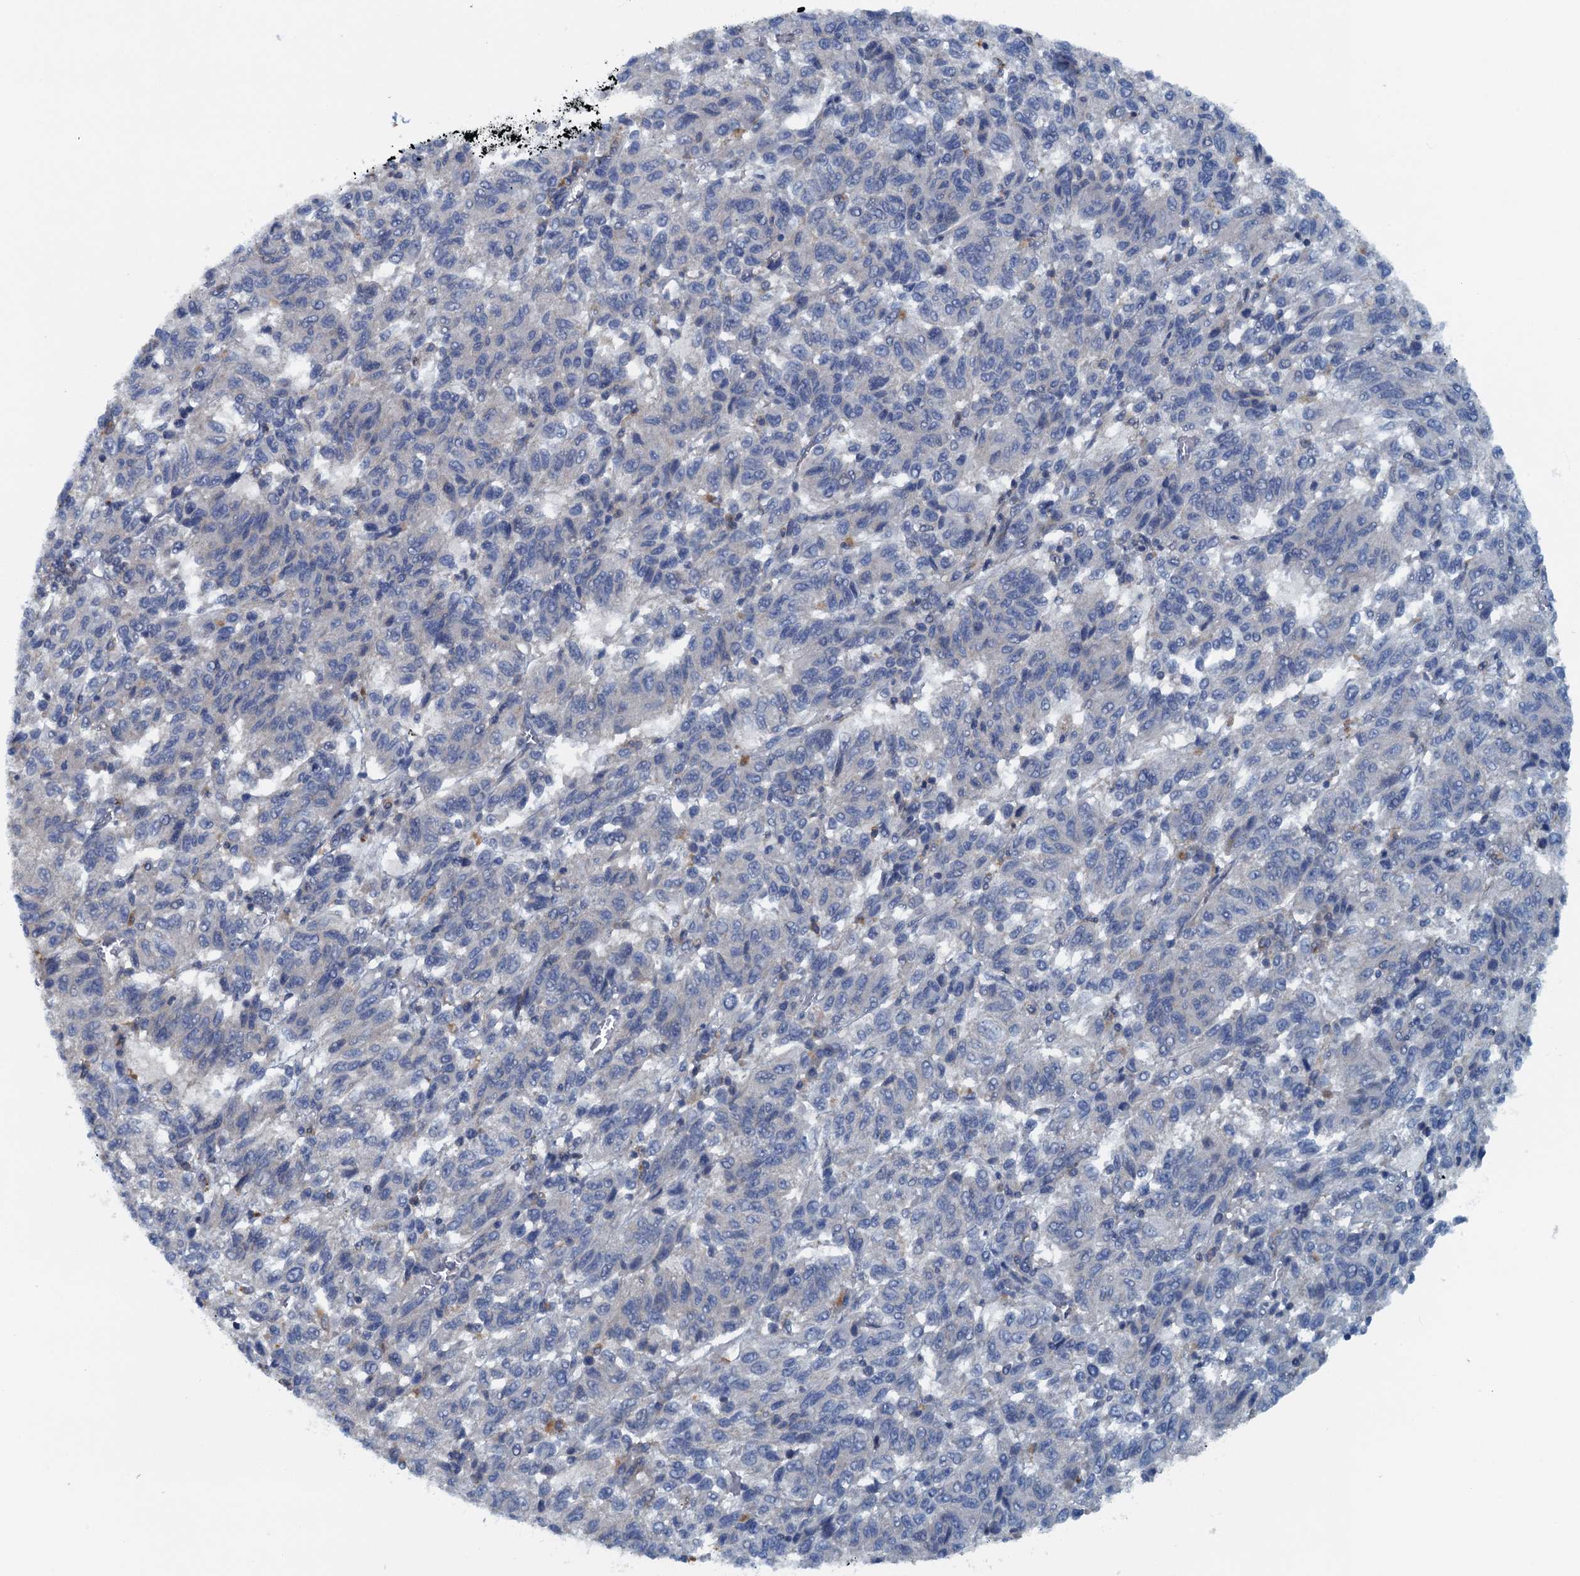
{"staining": {"intensity": "negative", "quantity": "none", "location": "none"}, "tissue": "melanoma", "cell_type": "Tumor cells", "image_type": "cancer", "snomed": [{"axis": "morphology", "description": "Malignant melanoma, Metastatic site"}, {"axis": "topography", "description": "Lung"}], "caption": "Immunohistochemical staining of human malignant melanoma (metastatic site) reveals no significant positivity in tumor cells.", "gene": "THAP10", "patient": {"sex": "male", "age": 64}}